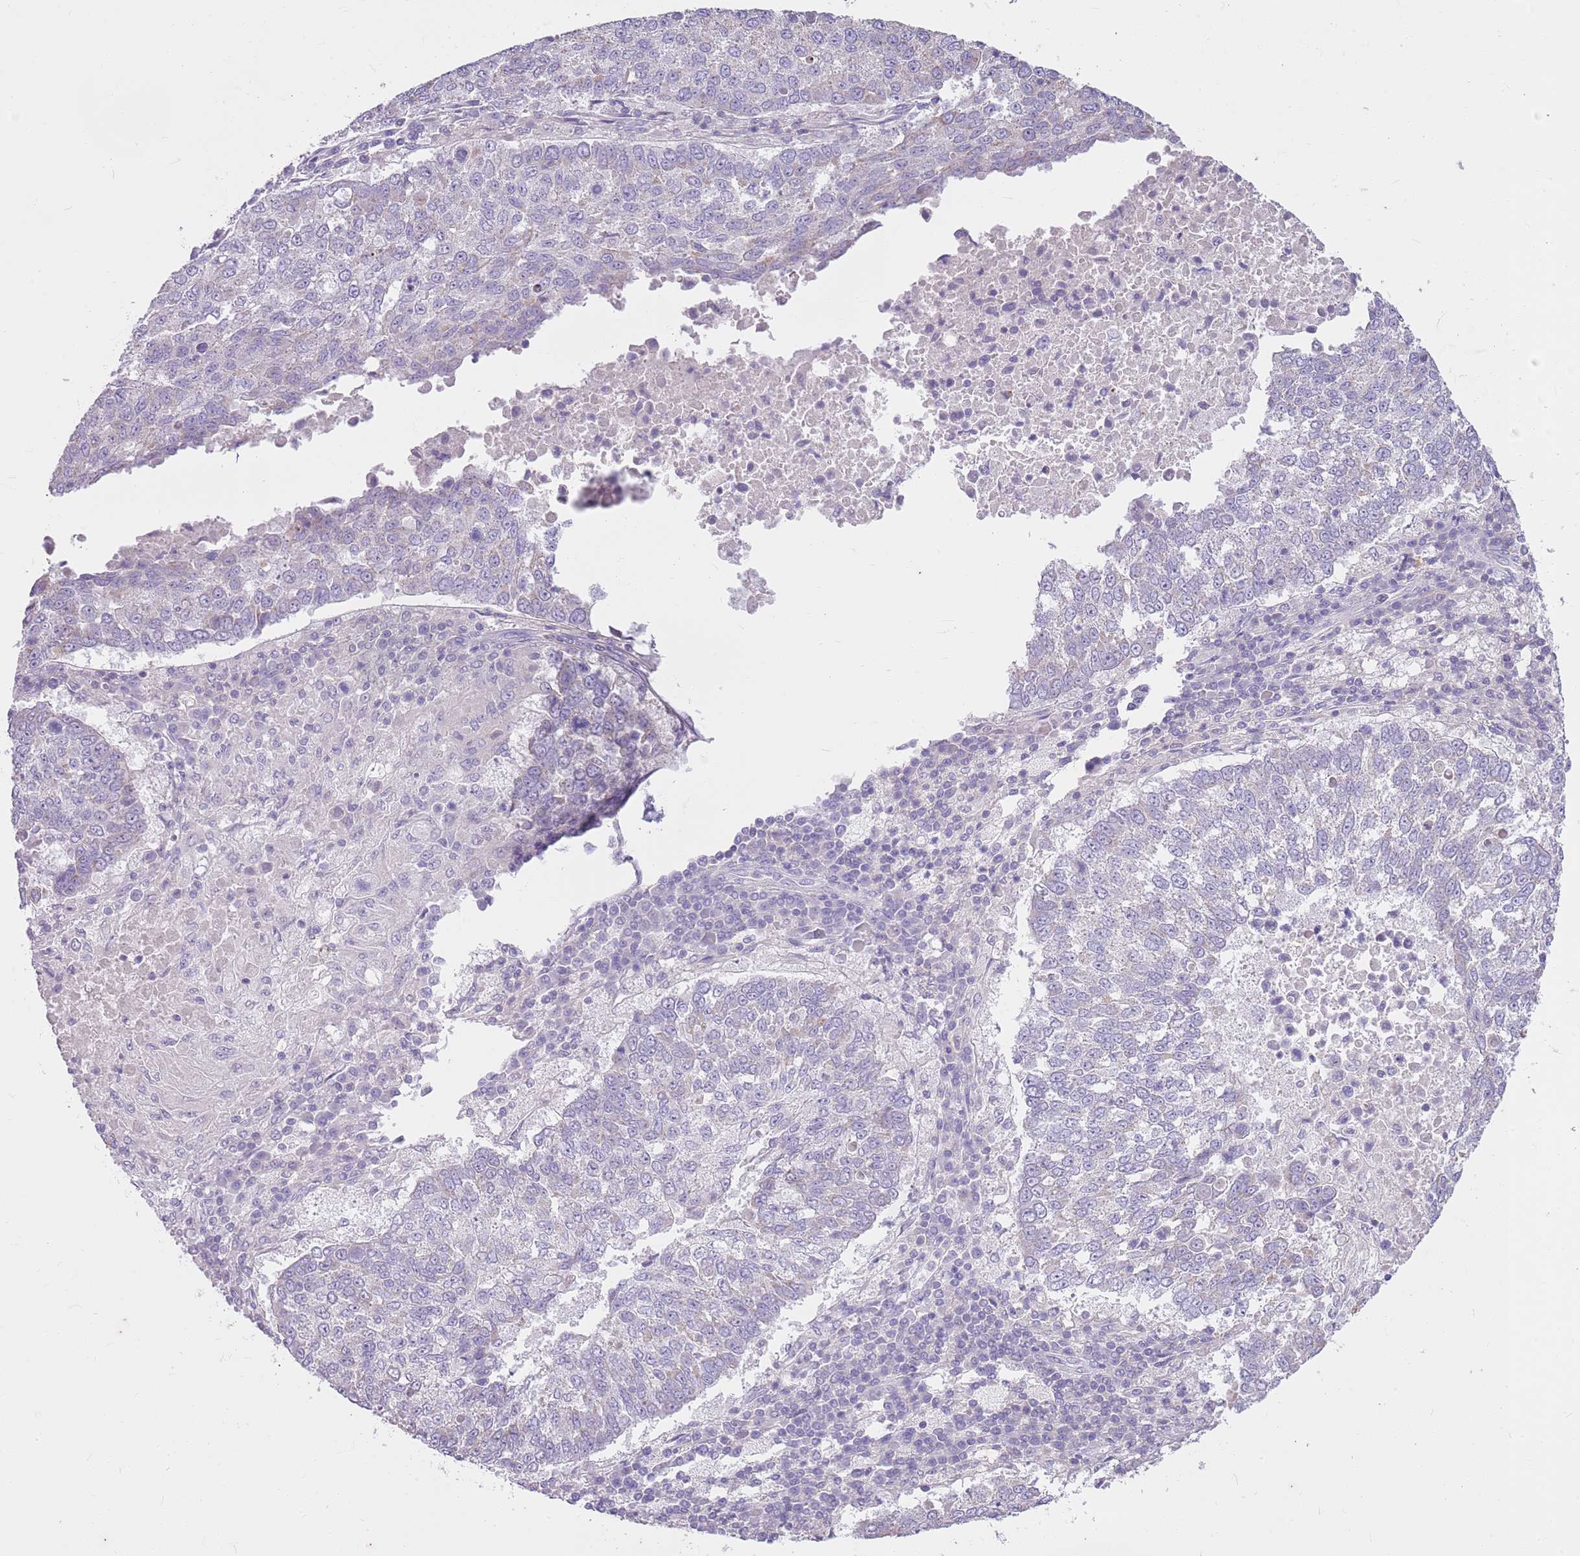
{"staining": {"intensity": "negative", "quantity": "none", "location": "none"}, "tissue": "lung cancer", "cell_type": "Tumor cells", "image_type": "cancer", "snomed": [{"axis": "morphology", "description": "Squamous cell carcinoma, NOS"}, {"axis": "topography", "description": "Lung"}], "caption": "DAB (3,3'-diaminobenzidine) immunohistochemical staining of human squamous cell carcinoma (lung) displays no significant positivity in tumor cells. The staining is performed using DAB brown chromogen with nuclei counter-stained in using hematoxylin.", "gene": "CNPPD1", "patient": {"sex": "male", "age": 73}}